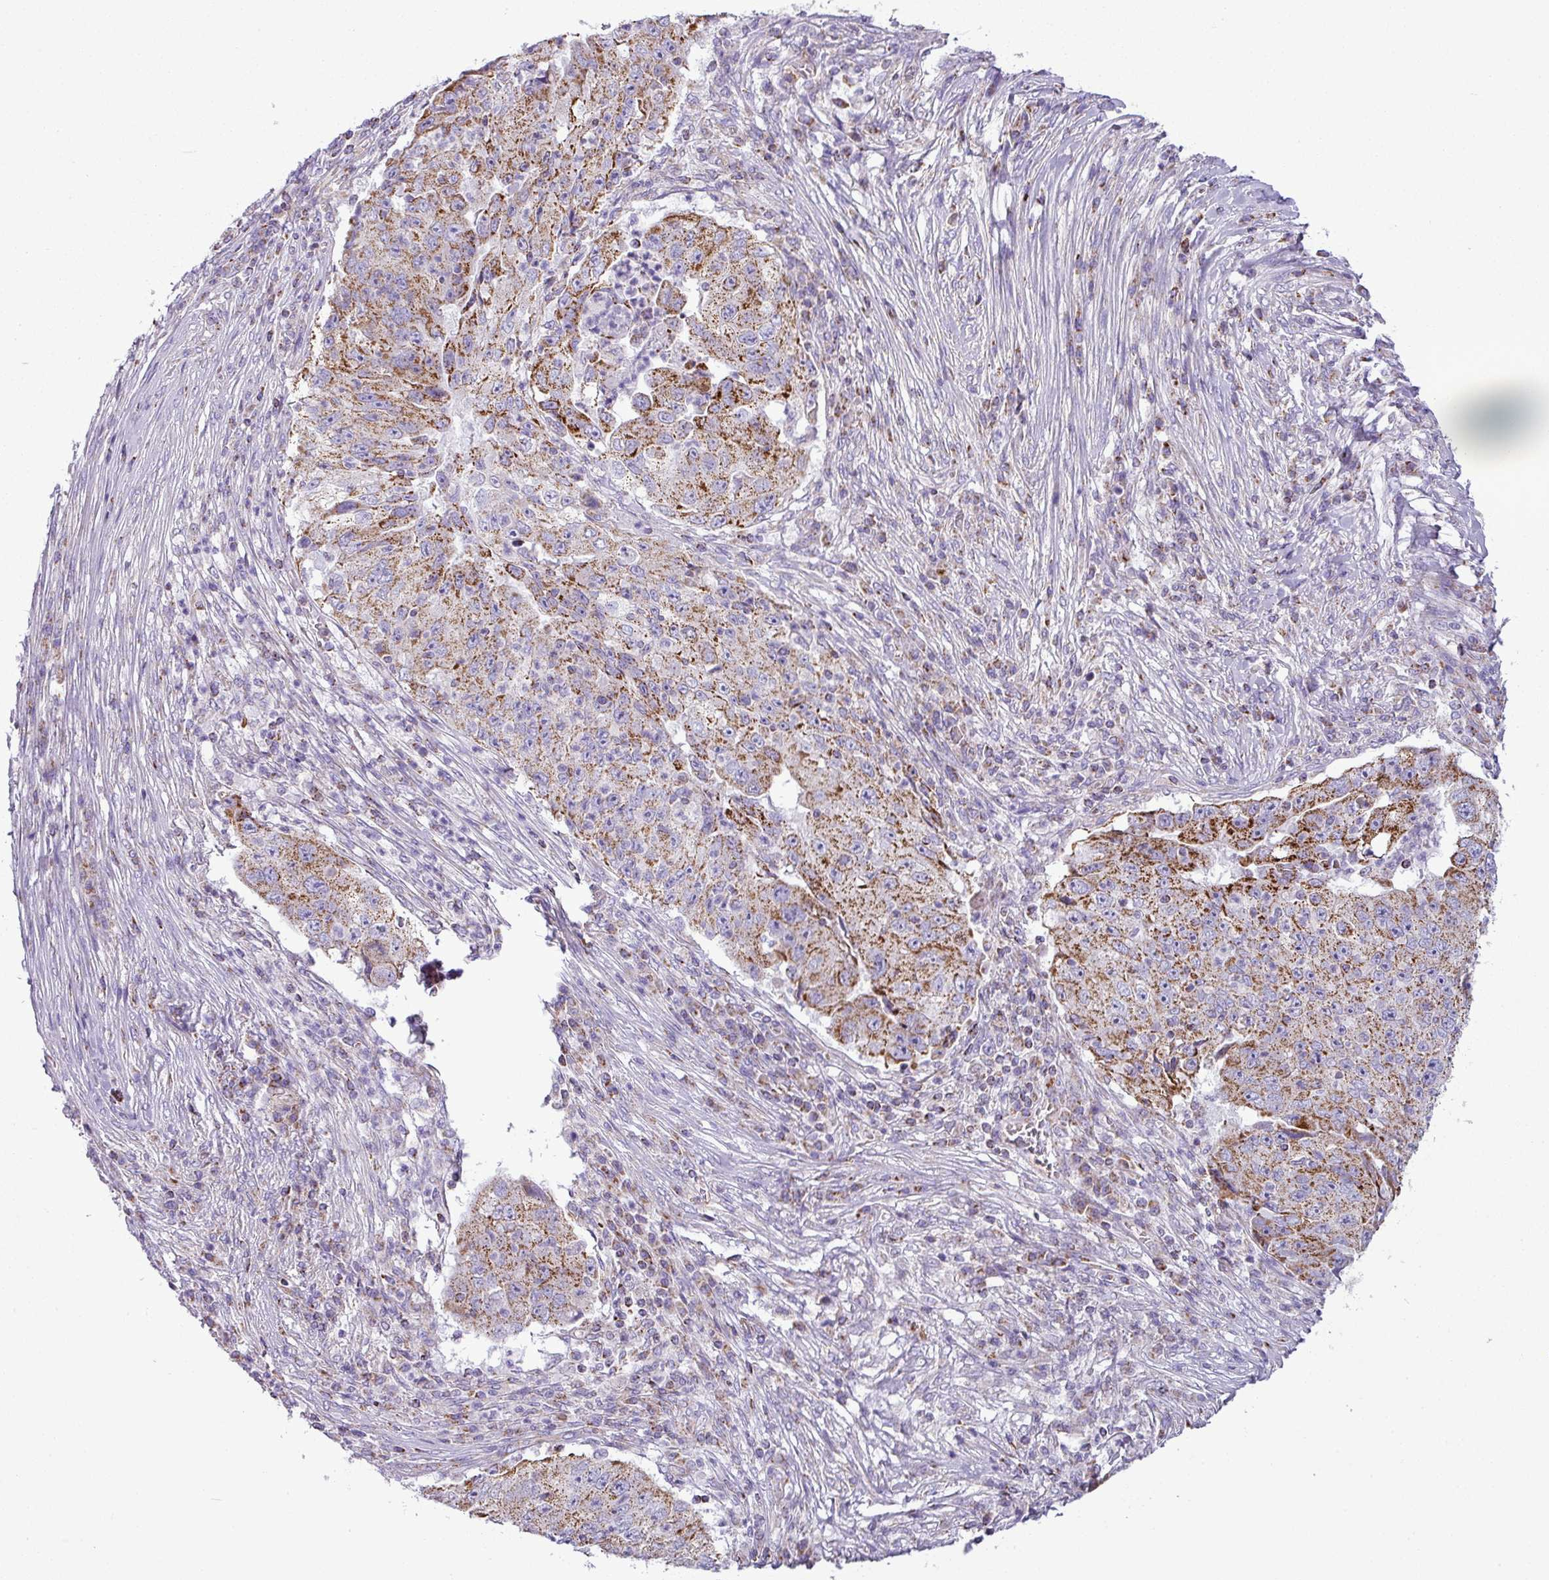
{"staining": {"intensity": "strong", "quantity": ">75%", "location": "cytoplasmic/membranous"}, "tissue": "lung cancer", "cell_type": "Tumor cells", "image_type": "cancer", "snomed": [{"axis": "morphology", "description": "Squamous cell carcinoma, NOS"}, {"axis": "topography", "description": "Lung"}], "caption": "Lung cancer (squamous cell carcinoma) stained with a brown dye reveals strong cytoplasmic/membranous positive positivity in approximately >75% of tumor cells.", "gene": "ZNF81", "patient": {"sex": "male", "age": 64}}